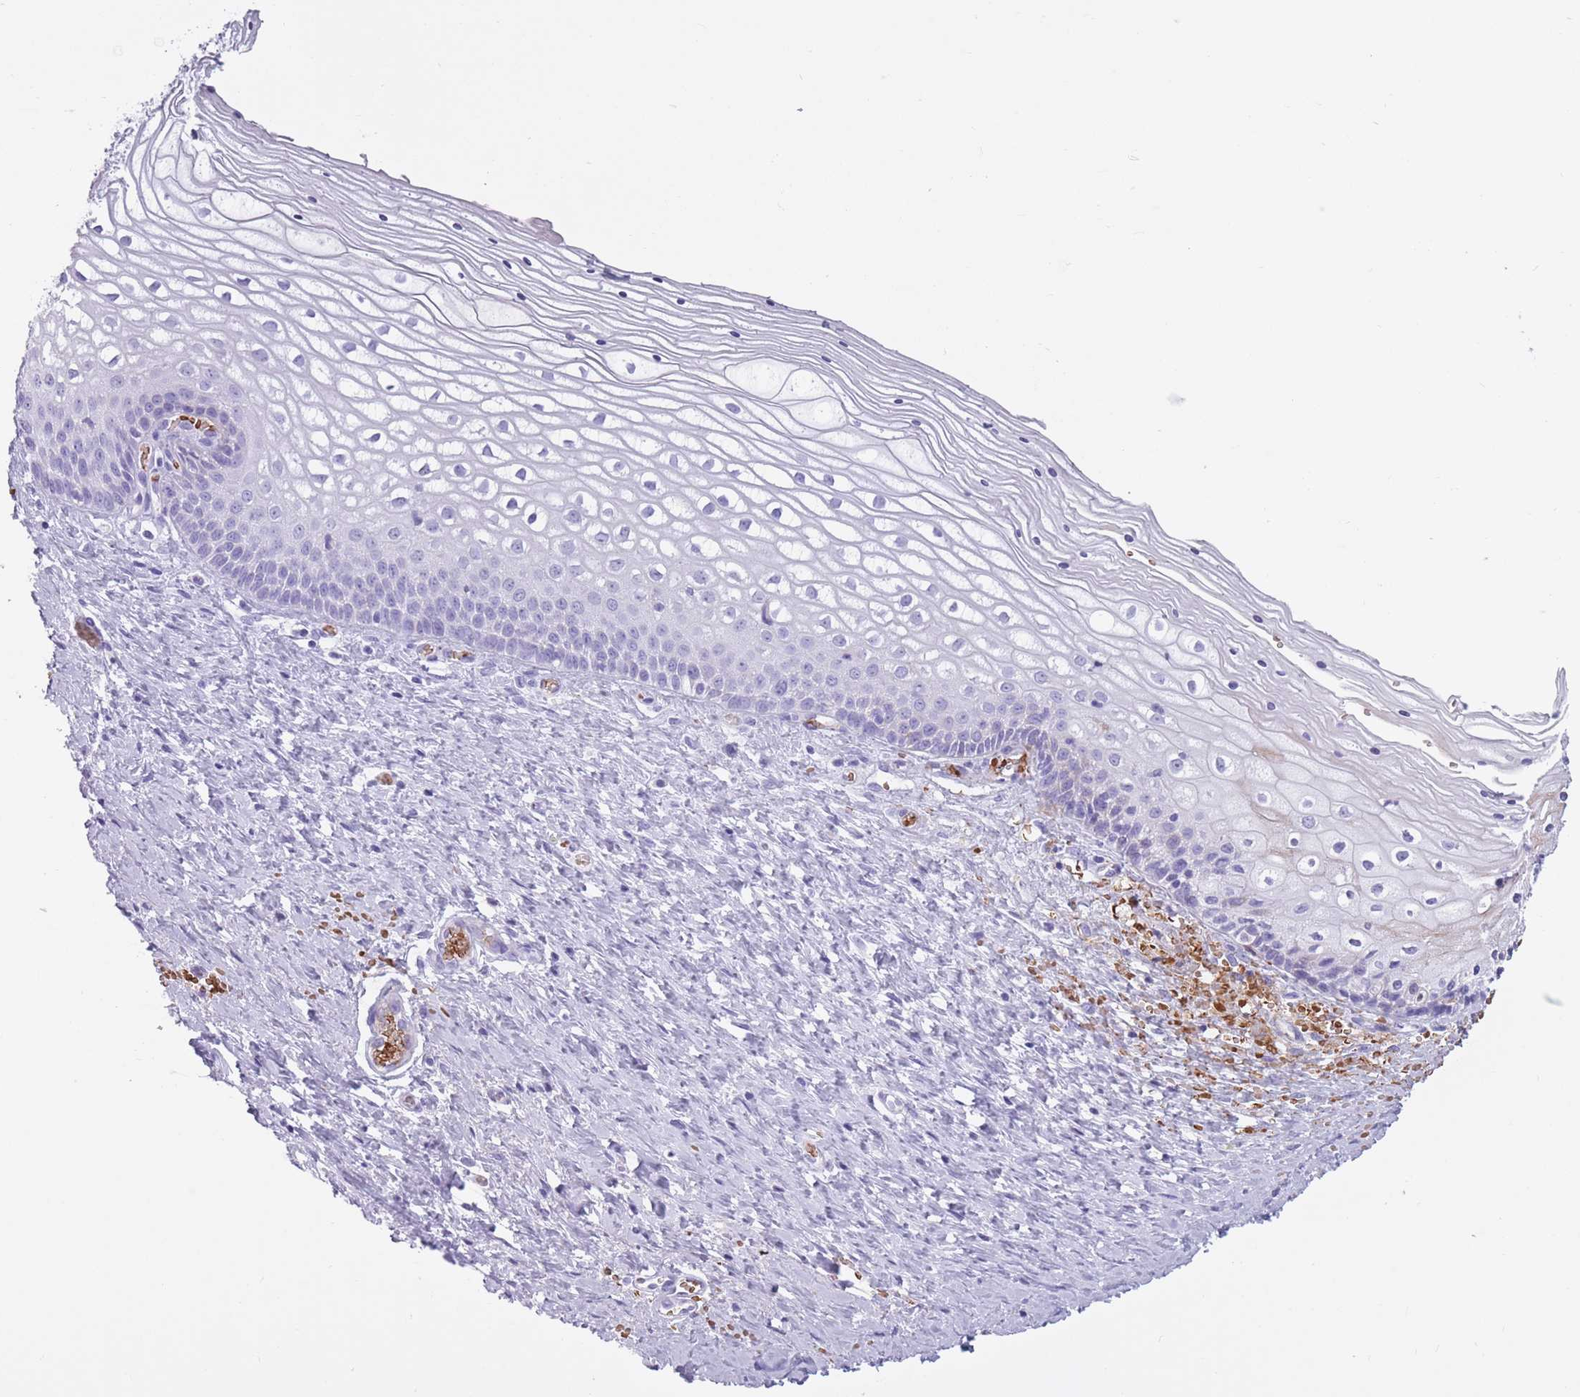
{"staining": {"intensity": "negative", "quantity": "none", "location": "none"}, "tissue": "vagina", "cell_type": "Squamous epithelial cells", "image_type": "normal", "snomed": [{"axis": "morphology", "description": "Normal tissue, NOS"}, {"axis": "topography", "description": "Vagina"}], "caption": "IHC image of benign vagina stained for a protein (brown), which demonstrates no positivity in squamous epithelial cells. (DAB (3,3'-diaminobenzidine) immunohistochemistry with hematoxylin counter stain).", "gene": "OR7C1", "patient": {"sex": "female", "age": 59}}